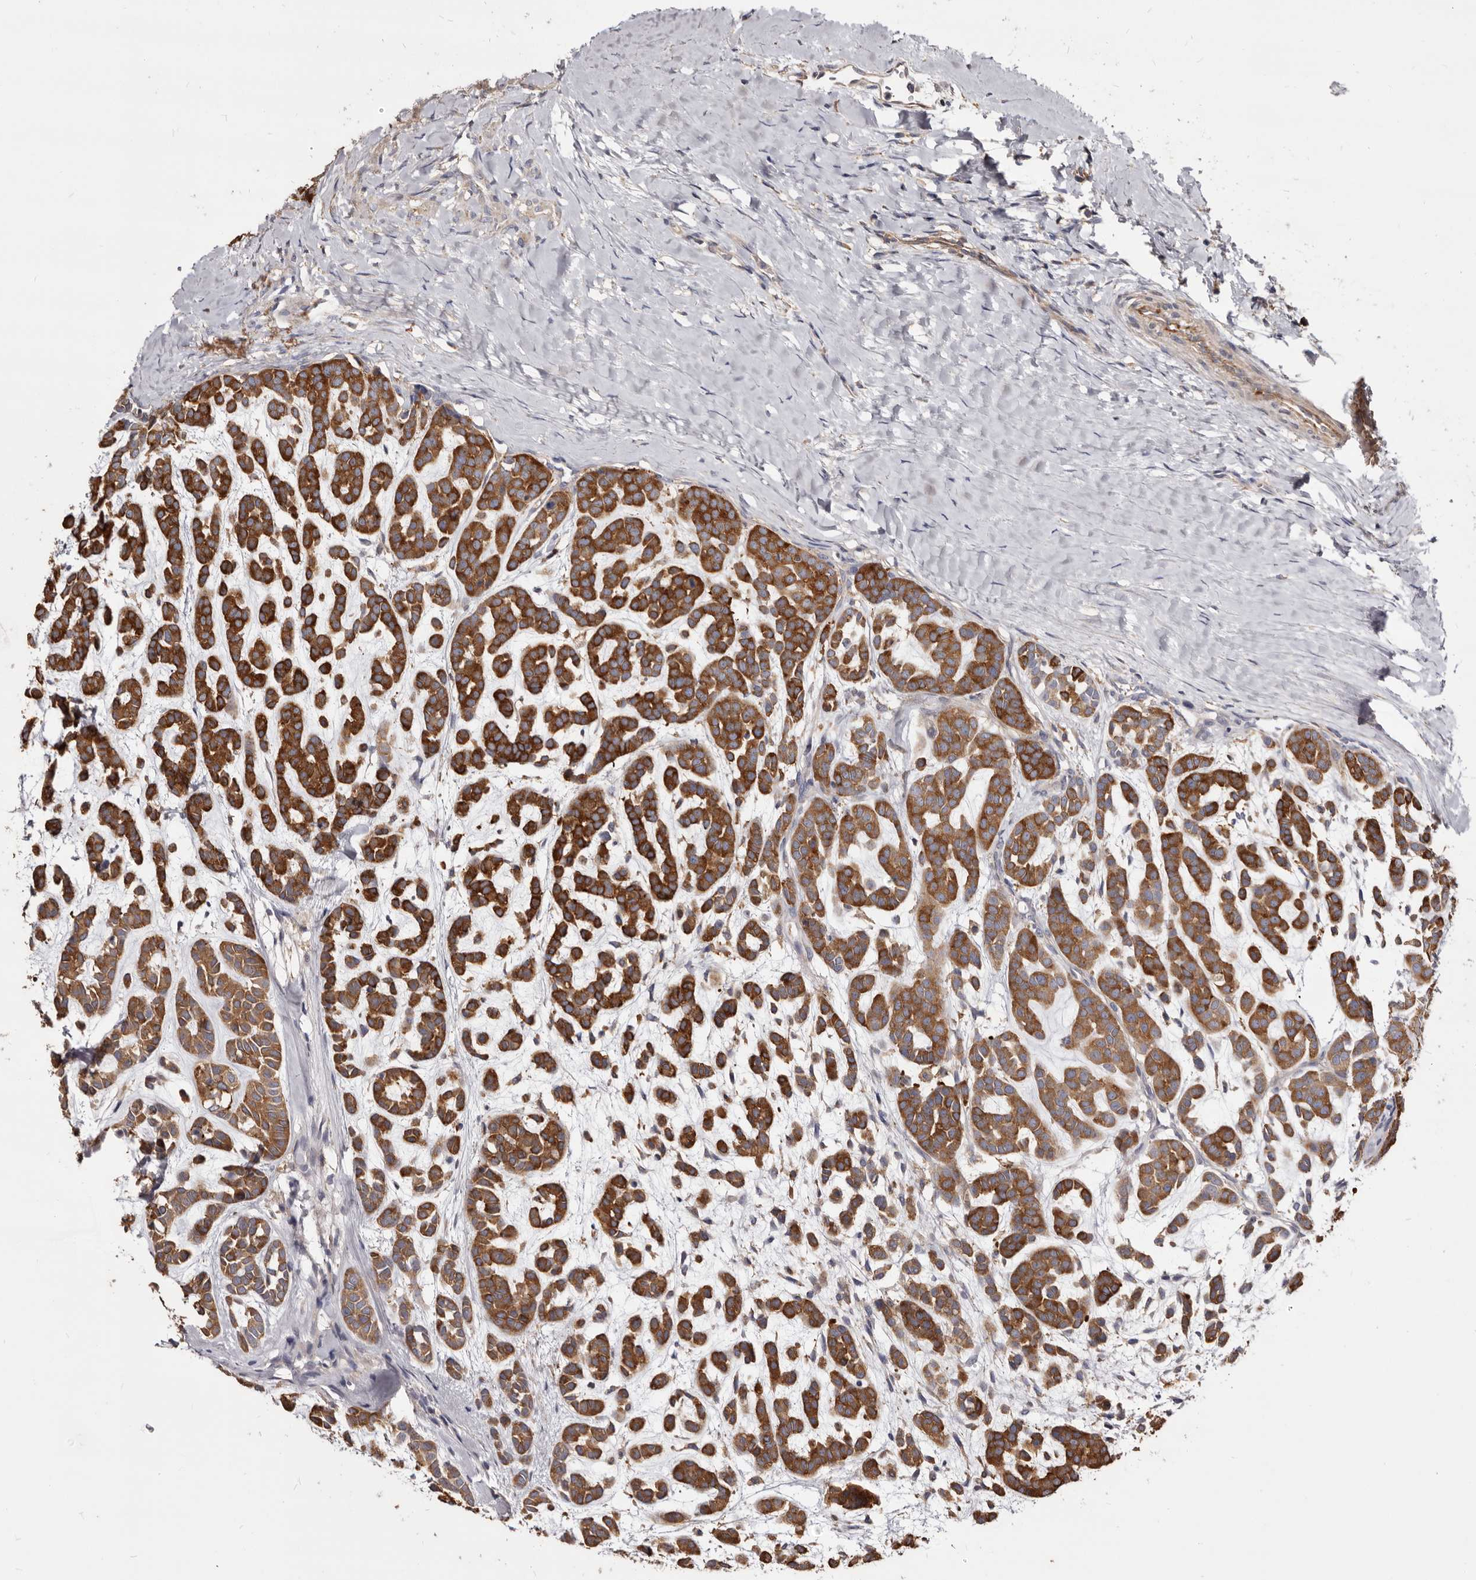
{"staining": {"intensity": "strong", "quantity": ">75%", "location": "cytoplasmic/membranous"}, "tissue": "head and neck cancer", "cell_type": "Tumor cells", "image_type": "cancer", "snomed": [{"axis": "morphology", "description": "Adenocarcinoma, NOS"}, {"axis": "morphology", "description": "Adenoma, NOS"}, {"axis": "topography", "description": "Head-Neck"}], "caption": "Head and neck adenoma tissue displays strong cytoplasmic/membranous positivity in about >75% of tumor cells", "gene": "TPD52", "patient": {"sex": "female", "age": 55}}